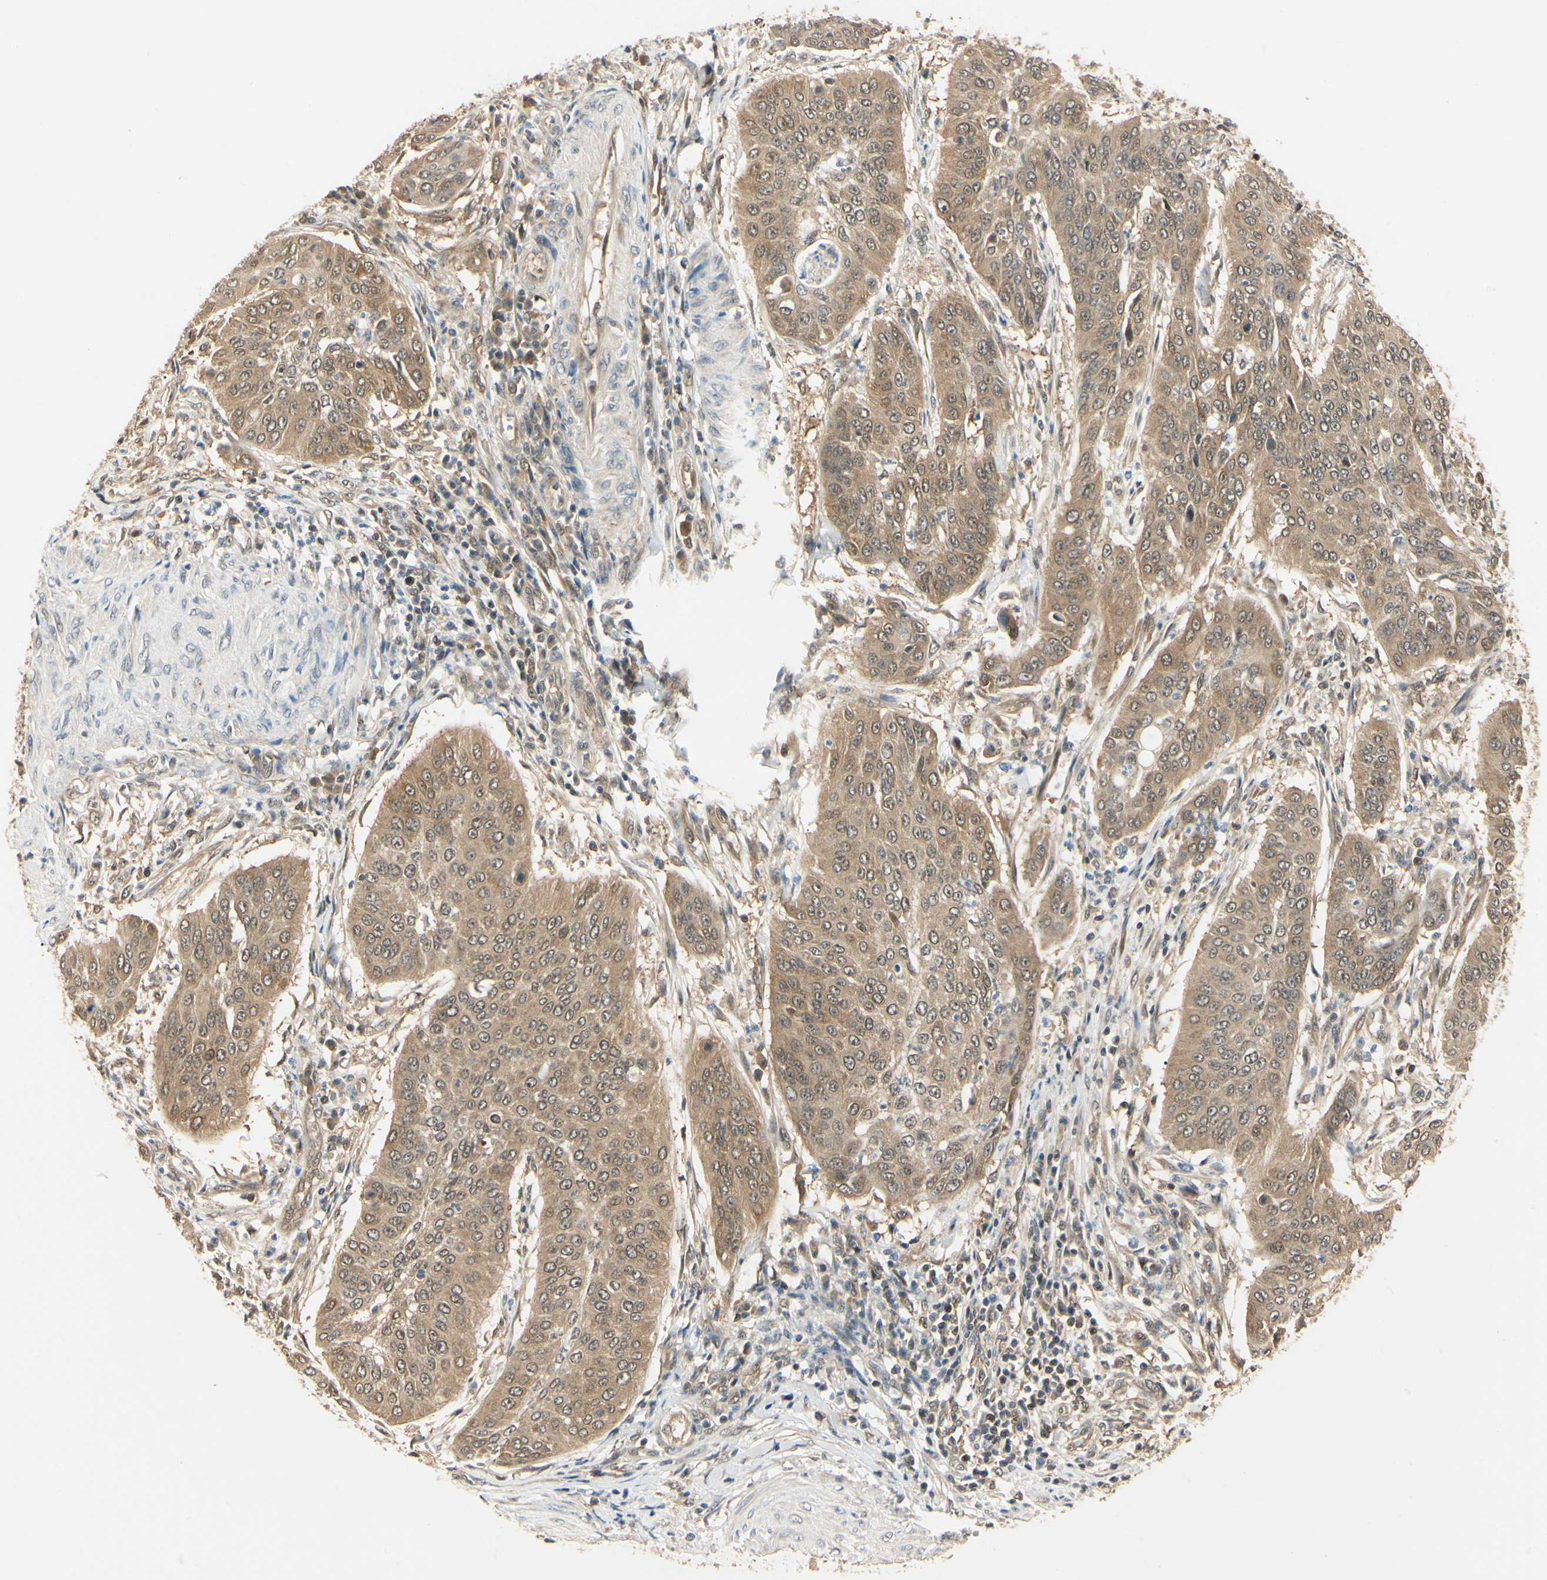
{"staining": {"intensity": "moderate", "quantity": ">75%", "location": "cytoplasmic/membranous,nuclear"}, "tissue": "cervical cancer", "cell_type": "Tumor cells", "image_type": "cancer", "snomed": [{"axis": "morphology", "description": "Normal tissue, NOS"}, {"axis": "morphology", "description": "Squamous cell carcinoma, NOS"}, {"axis": "topography", "description": "Cervix"}], "caption": "Protein staining of cervical cancer (squamous cell carcinoma) tissue exhibits moderate cytoplasmic/membranous and nuclear positivity in approximately >75% of tumor cells.", "gene": "UBE2Z", "patient": {"sex": "female", "age": 39}}